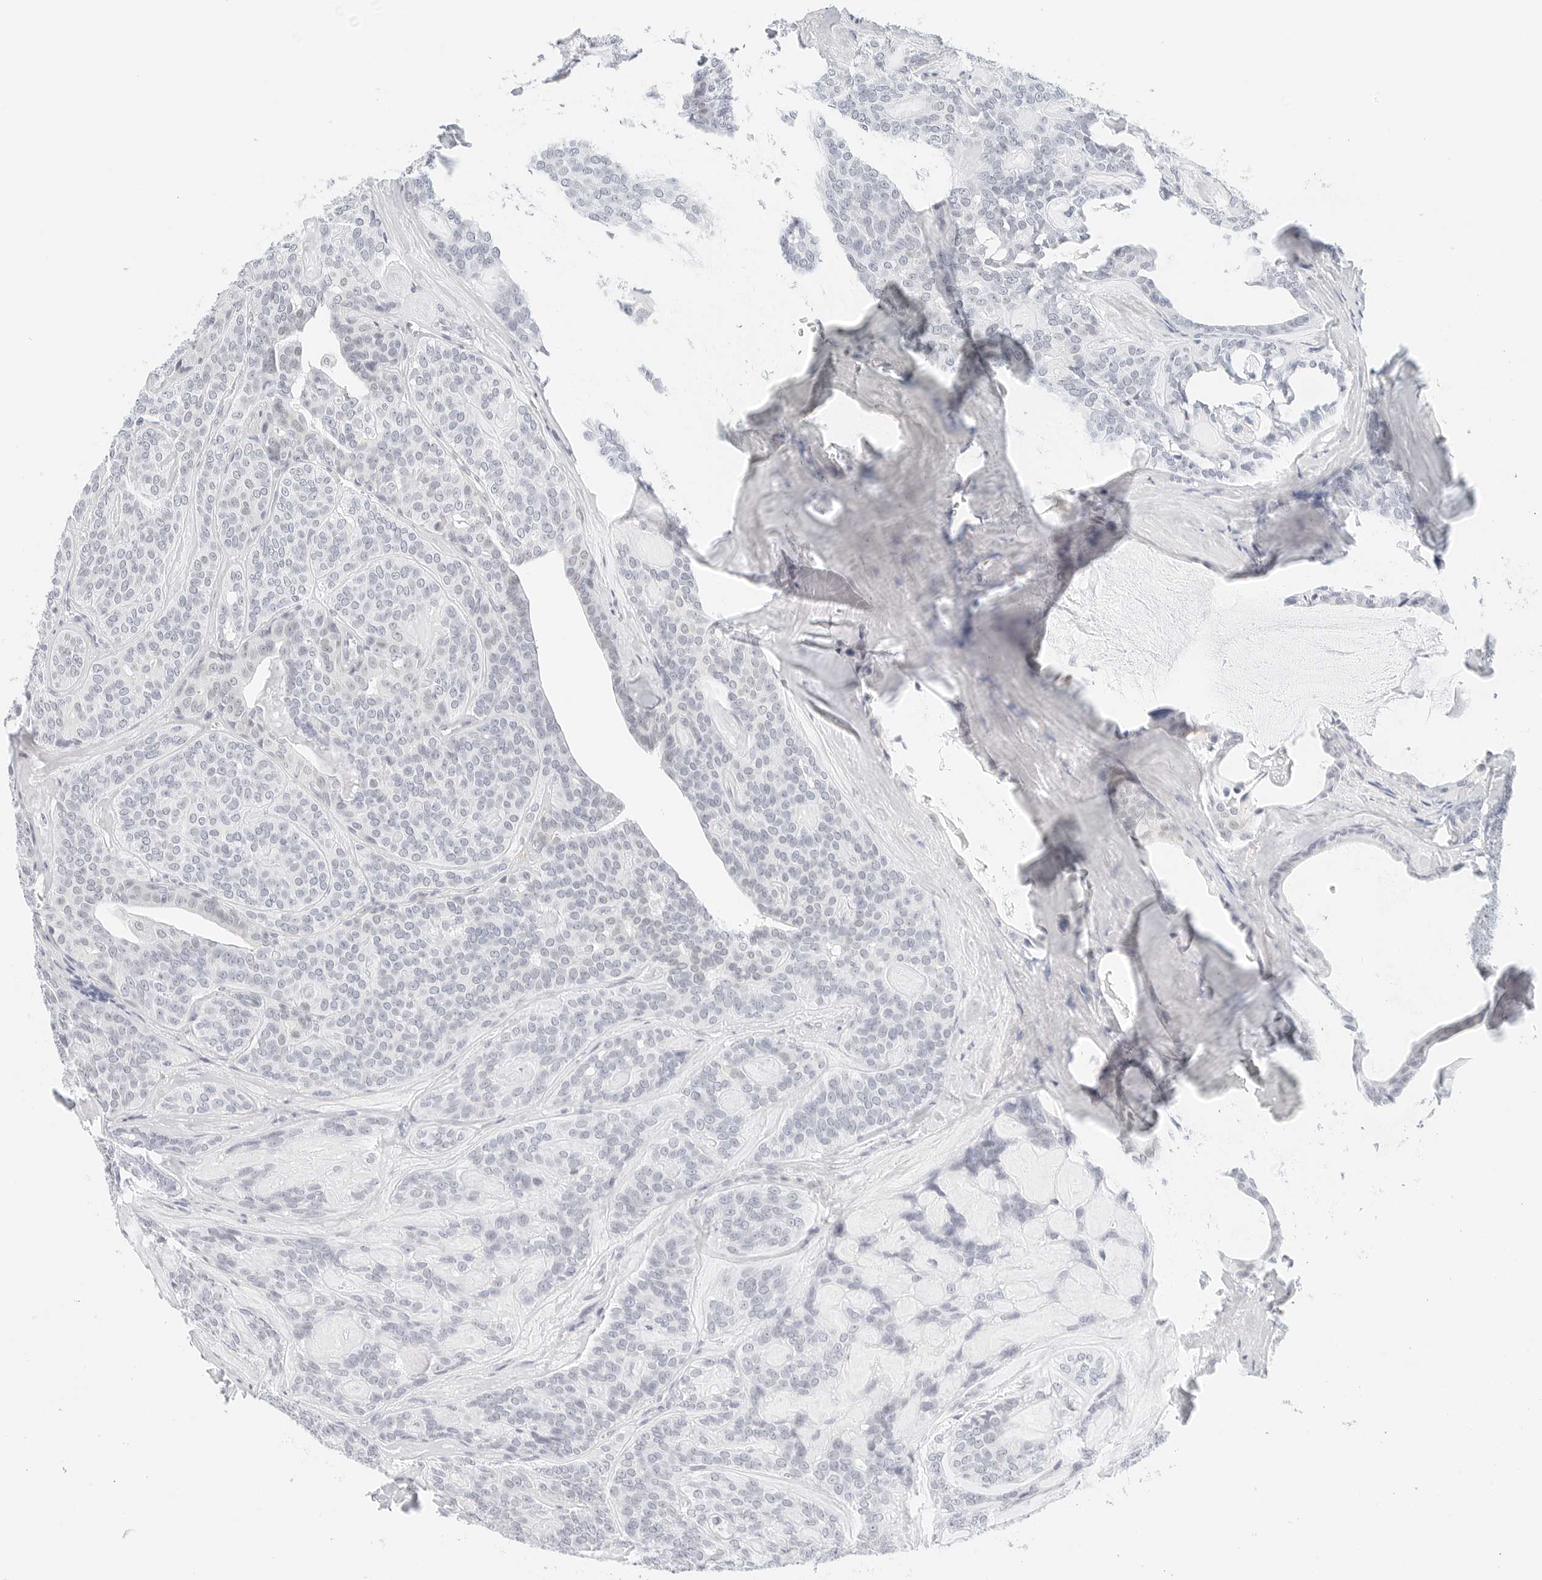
{"staining": {"intensity": "negative", "quantity": "none", "location": "none"}, "tissue": "head and neck cancer", "cell_type": "Tumor cells", "image_type": "cancer", "snomed": [{"axis": "morphology", "description": "Adenocarcinoma, NOS"}, {"axis": "topography", "description": "Head-Neck"}], "caption": "Human head and neck adenocarcinoma stained for a protein using immunohistochemistry demonstrates no expression in tumor cells.", "gene": "CD22", "patient": {"sex": "male", "age": 66}}